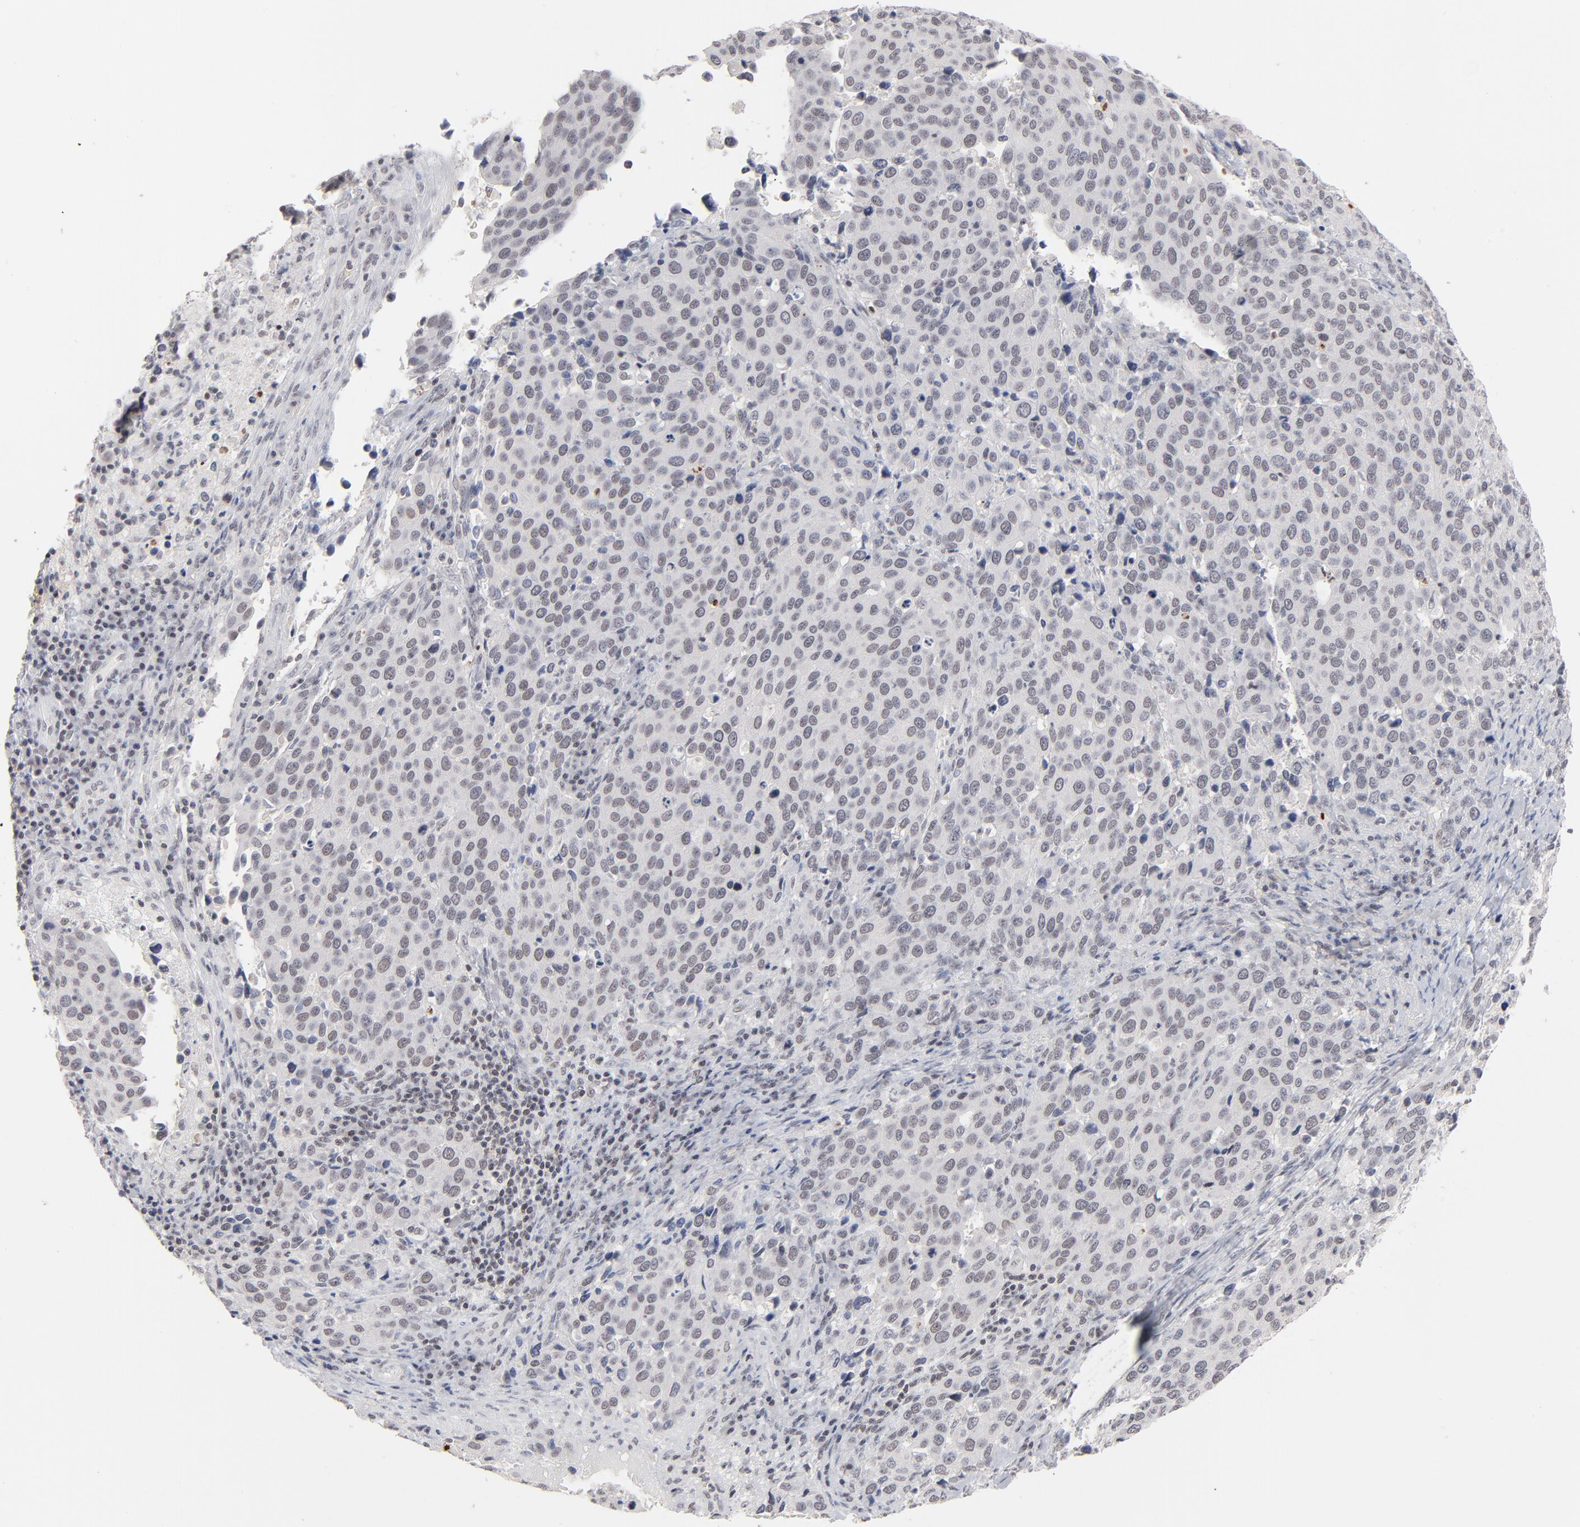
{"staining": {"intensity": "negative", "quantity": "none", "location": "none"}, "tissue": "cervical cancer", "cell_type": "Tumor cells", "image_type": "cancer", "snomed": [{"axis": "morphology", "description": "Squamous cell carcinoma, NOS"}, {"axis": "topography", "description": "Cervix"}], "caption": "Immunohistochemistry (IHC) micrograph of human squamous cell carcinoma (cervical) stained for a protein (brown), which reveals no expression in tumor cells.", "gene": "ZNF143", "patient": {"sex": "female", "age": 54}}